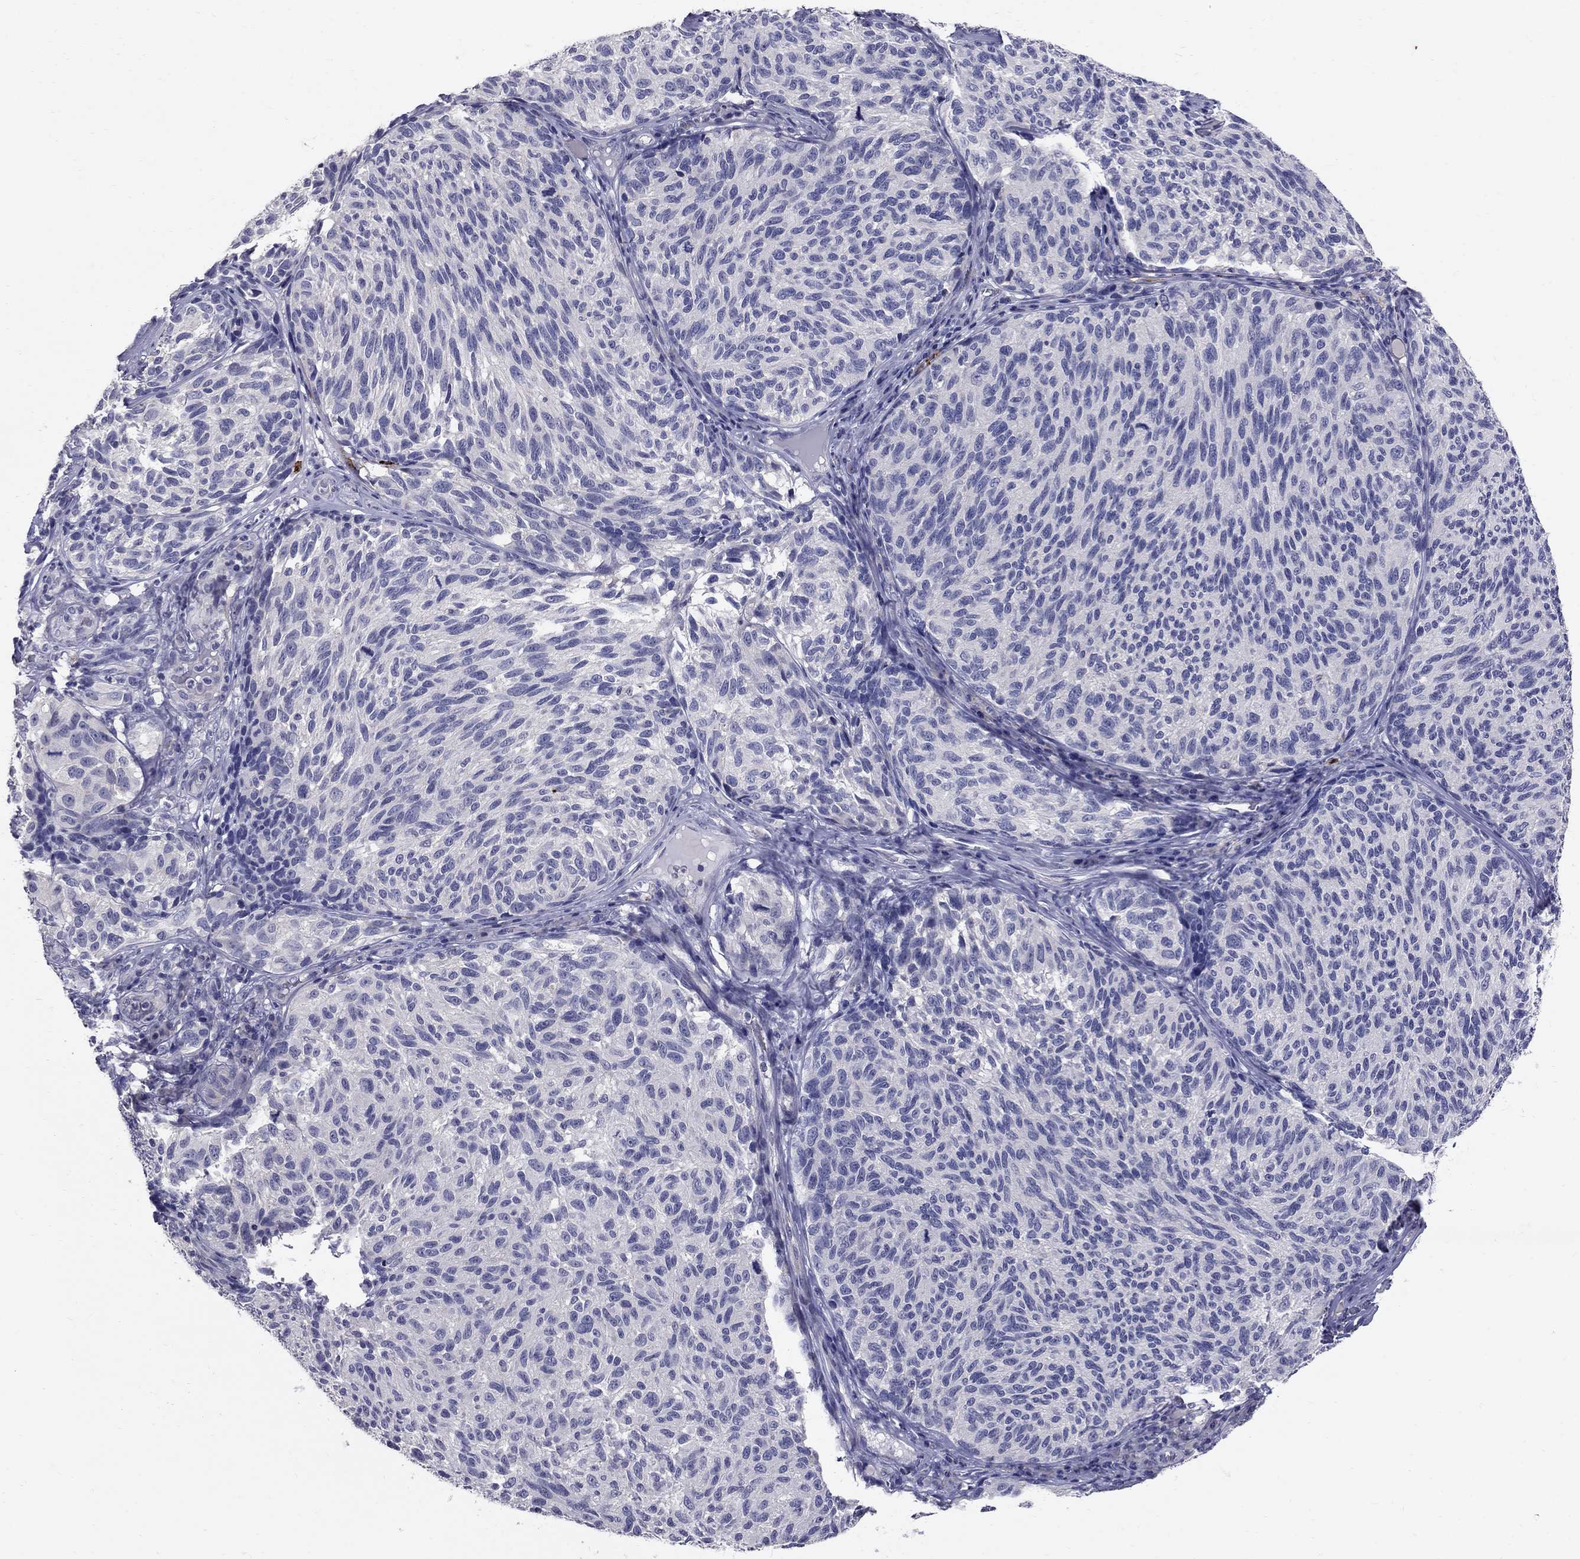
{"staining": {"intensity": "negative", "quantity": "none", "location": "none"}, "tissue": "melanoma", "cell_type": "Tumor cells", "image_type": "cancer", "snomed": [{"axis": "morphology", "description": "Malignant melanoma, NOS"}, {"axis": "topography", "description": "Skin"}], "caption": "Immunohistochemical staining of malignant melanoma demonstrates no significant positivity in tumor cells. The staining is performed using DAB brown chromogen with nuclei counter-stained in using hematoxylin.", "gene": "TP53TG5", "patient": {"sex": "female", "age": 73}}